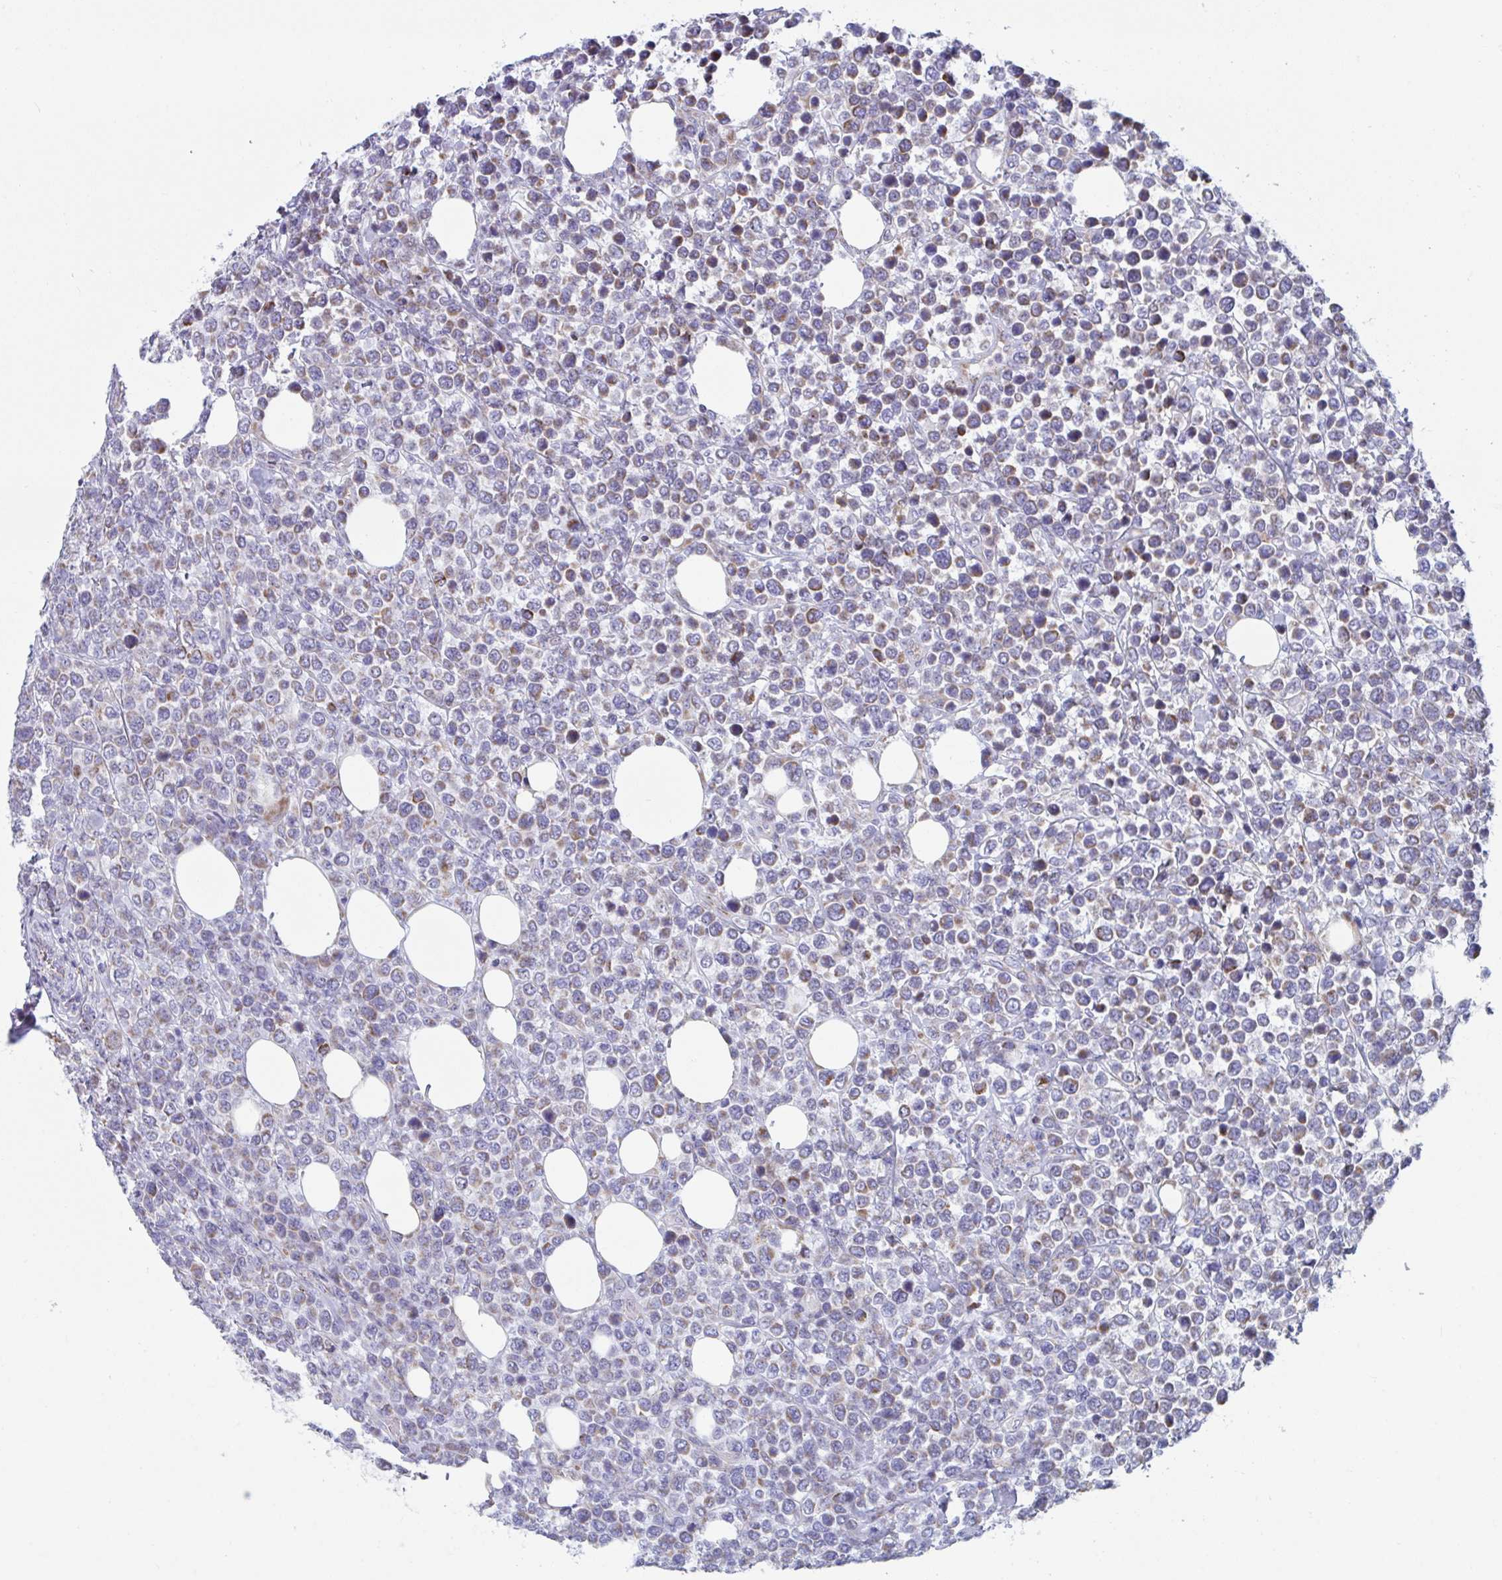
{"staining": {"intensity": "moderate", "quantity": "25%-75%", "location": "cytoplasmic/membranous"}, "tissue": "lymphoma", "cell_type": "Tumor cells", "image_type": "cancer", "snomed": [{"axis": "morphology", "description": "Malignant lymphoma, non-Hodgkin's type, High grade"}, {"axis": "topography", "description": "Soft tissue"}], "caption": "Lymphoma stained for a protein shows moderate cytoplasmic/membranous positivity in tumor cells.", "gene": "BCAT2", "patient": {"sex": "female", "age": 56}}